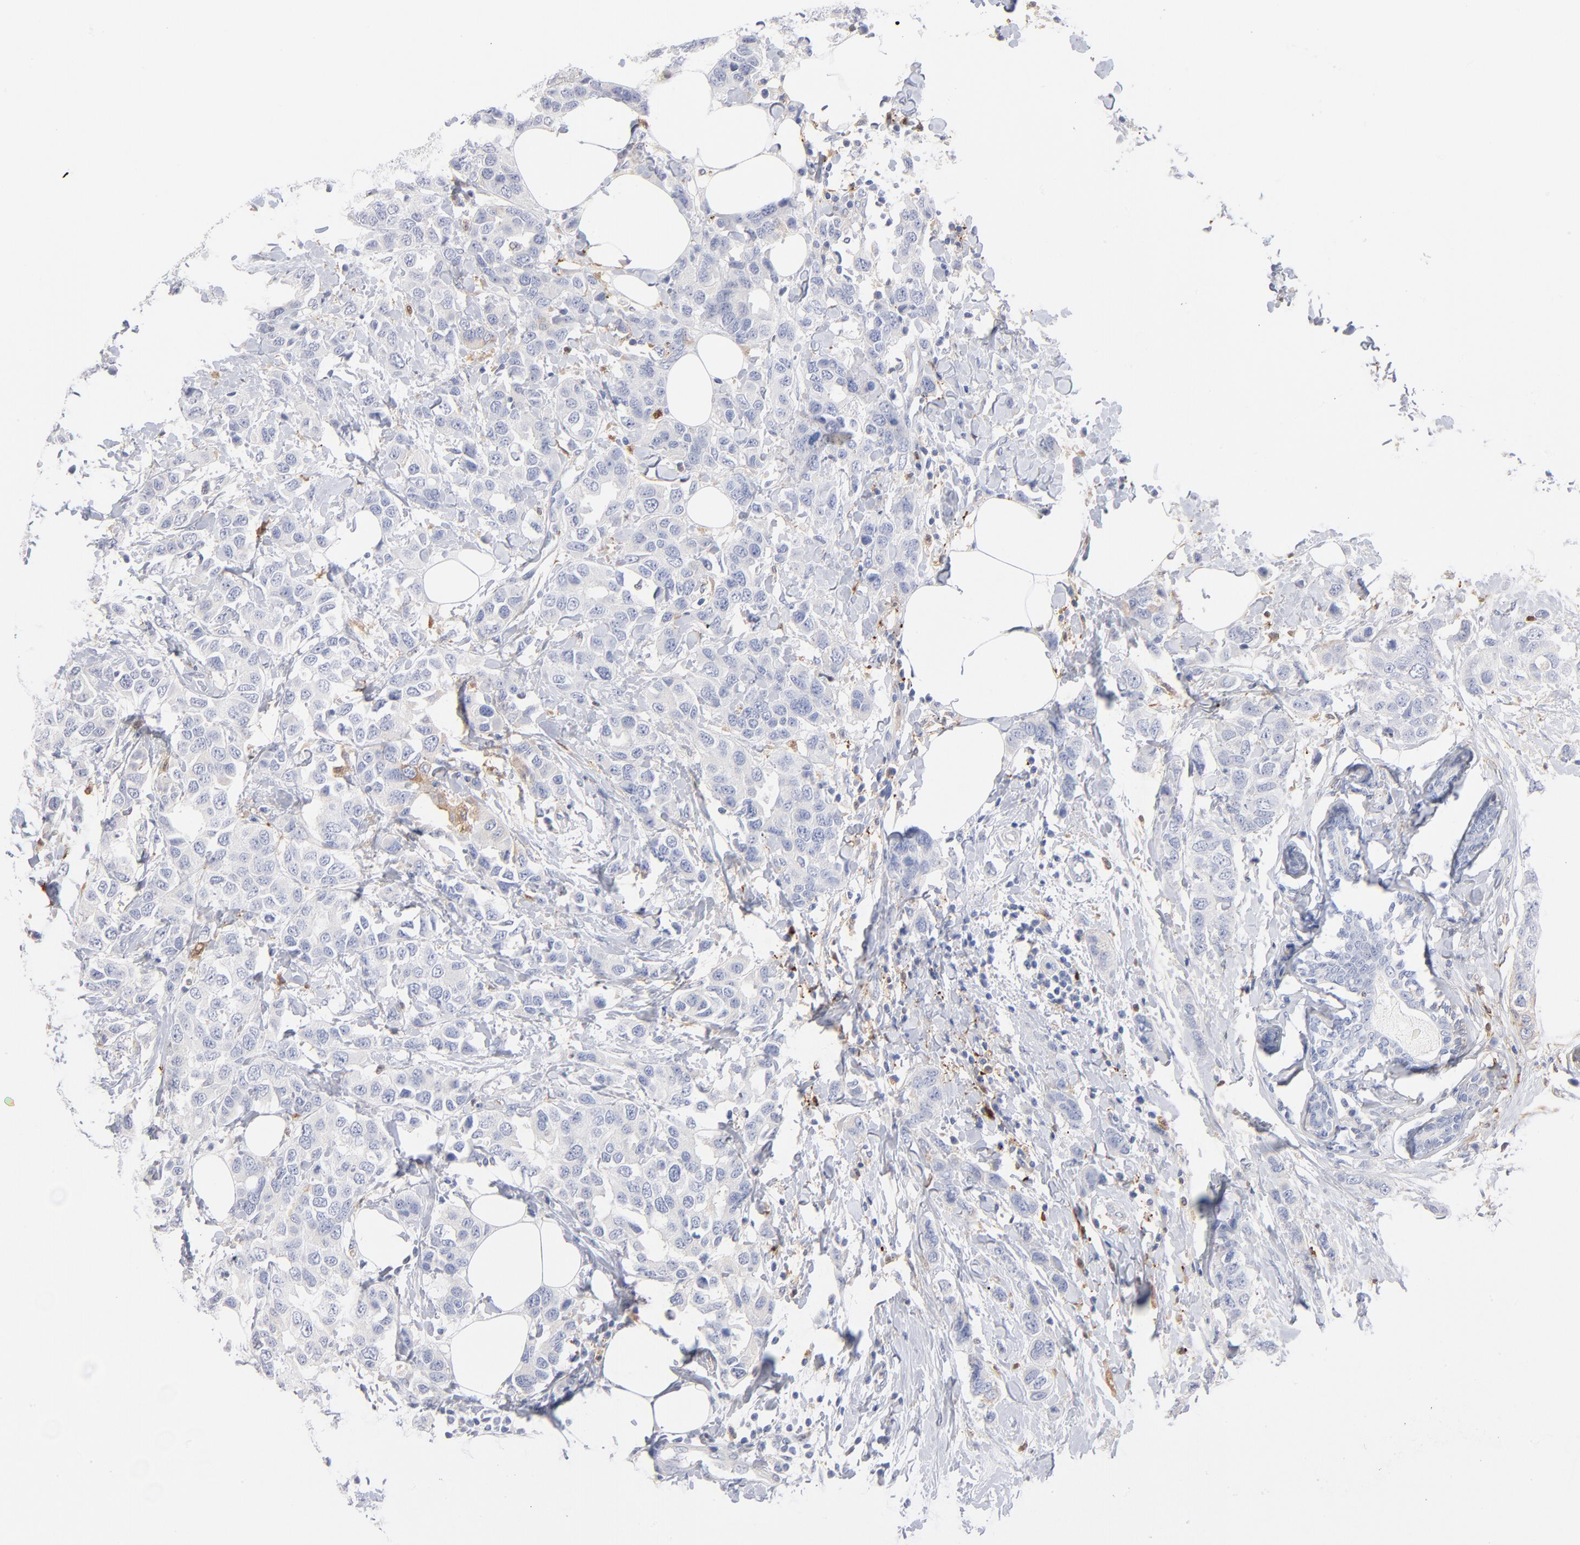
{"staining": {"intensity": "moderate", "quantity": "<25%", "location": "cytoplasmic/membranous"}, "tissue": "breast cancer", "cell_type": "Tumor cells", "image_type": "cancer", "snomed": [{"axis": "morphology", "description": "Normal tissue, NOS"}, {"axis": "morphology", "description": "Duct carcinoma"}, {"axis": "topography", "description": "Breast"}], "caption": "Immunohistochemistry (DAB (3,3'-diaminobenzidine)) staining of human breast cancer displays moderate cytoplasmic/membranous protein positivity in about <25% of tumor cells. (IHC, brightfield microscopy, high magnification).", "gene": "IFIT2", "patient": {"sex": "female", "age": 50}}